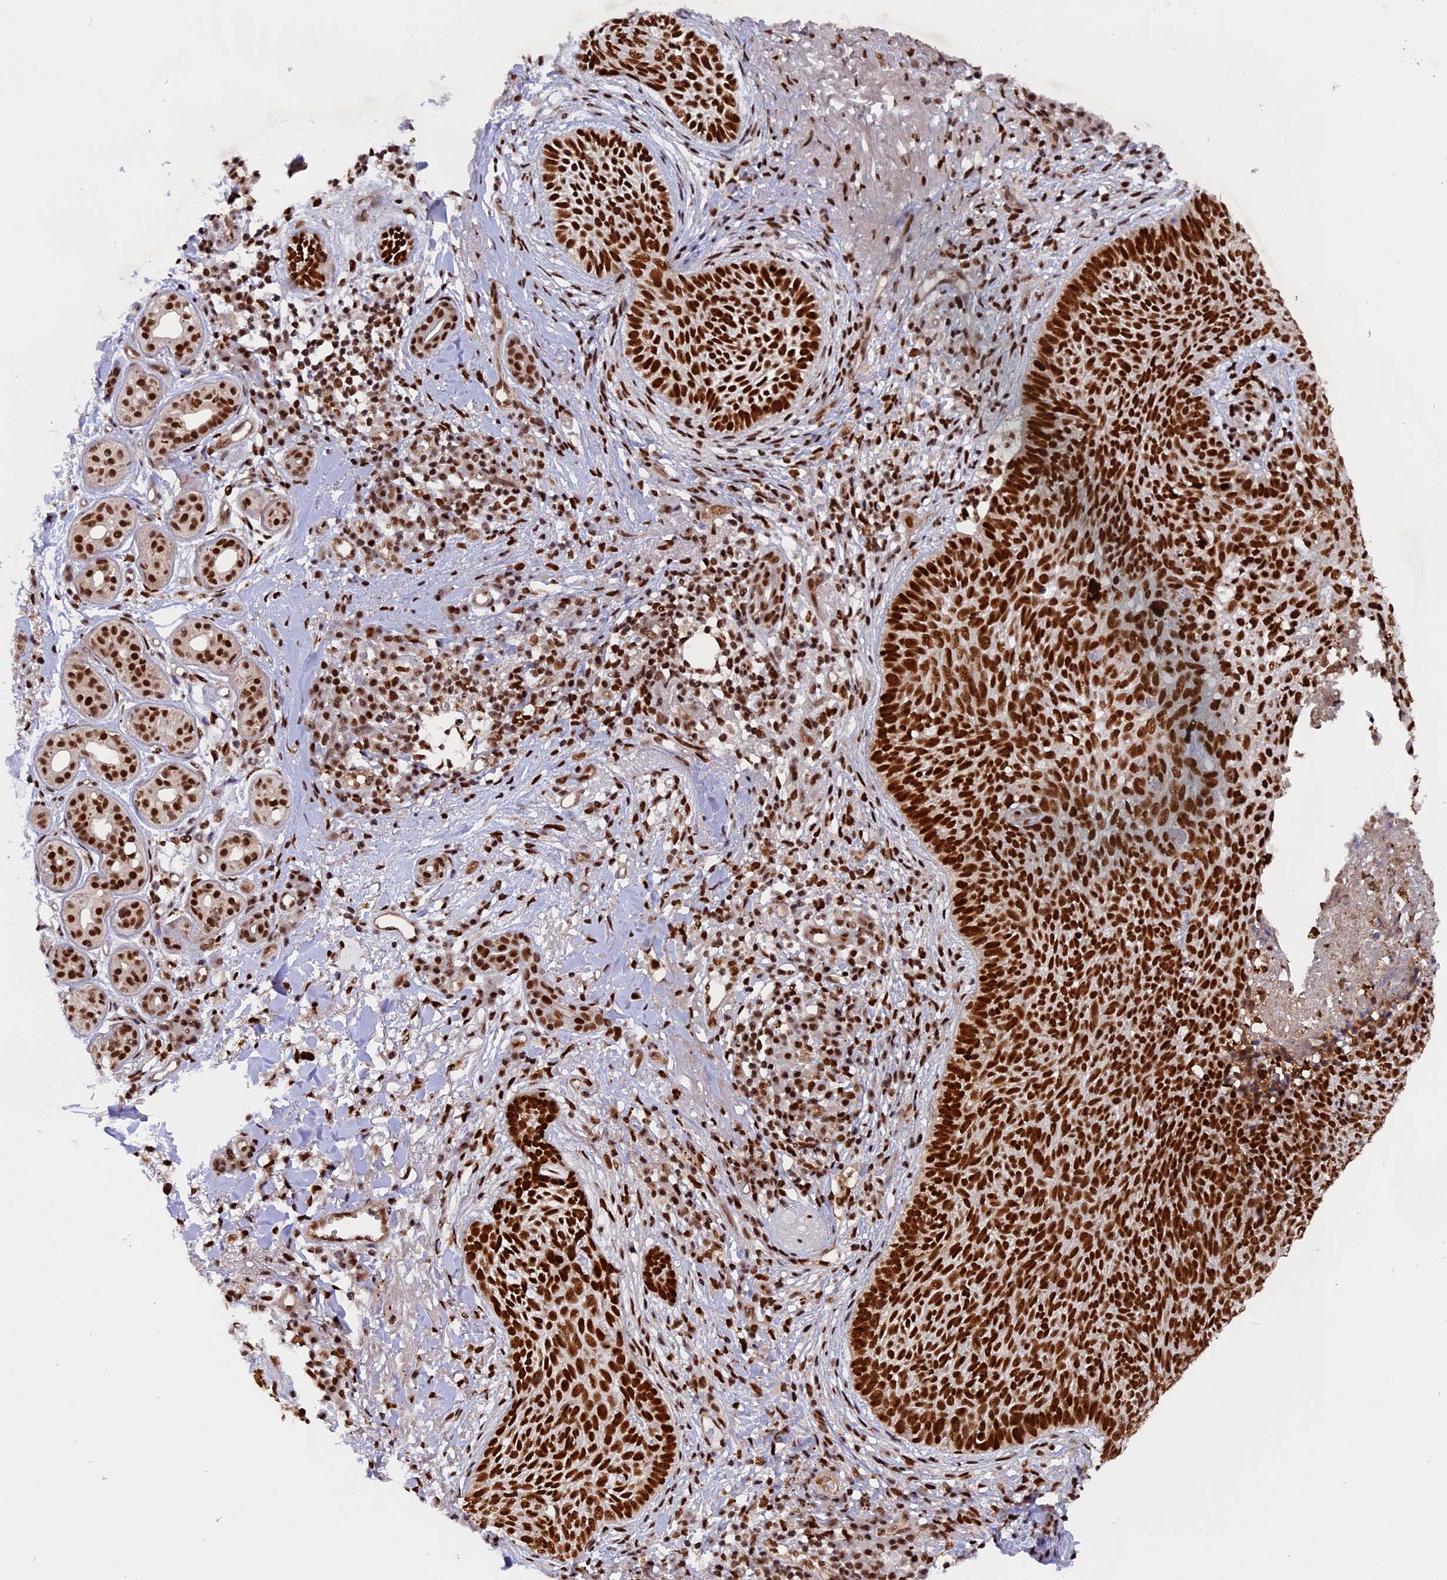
{"staining": {"intensity": "strong", "quantity": ">75%", "location": "nuclear"}, "tissue": "skin cancer", "cell_type": "Tumor cells", "image_type": "cancer", "snomed": [{"axis": "morphology", "description": "Basal cell carcinoma"}, {"axis": "topography", "description": "Skin"}], "caption": "There is high levels of strong nuclear staining in tumor cells of skin cancer, as demonstrated by immunohistochemical staining (brown color).", "gene": "RAMAC", "patient": {"sex": "male", "age": 85}}